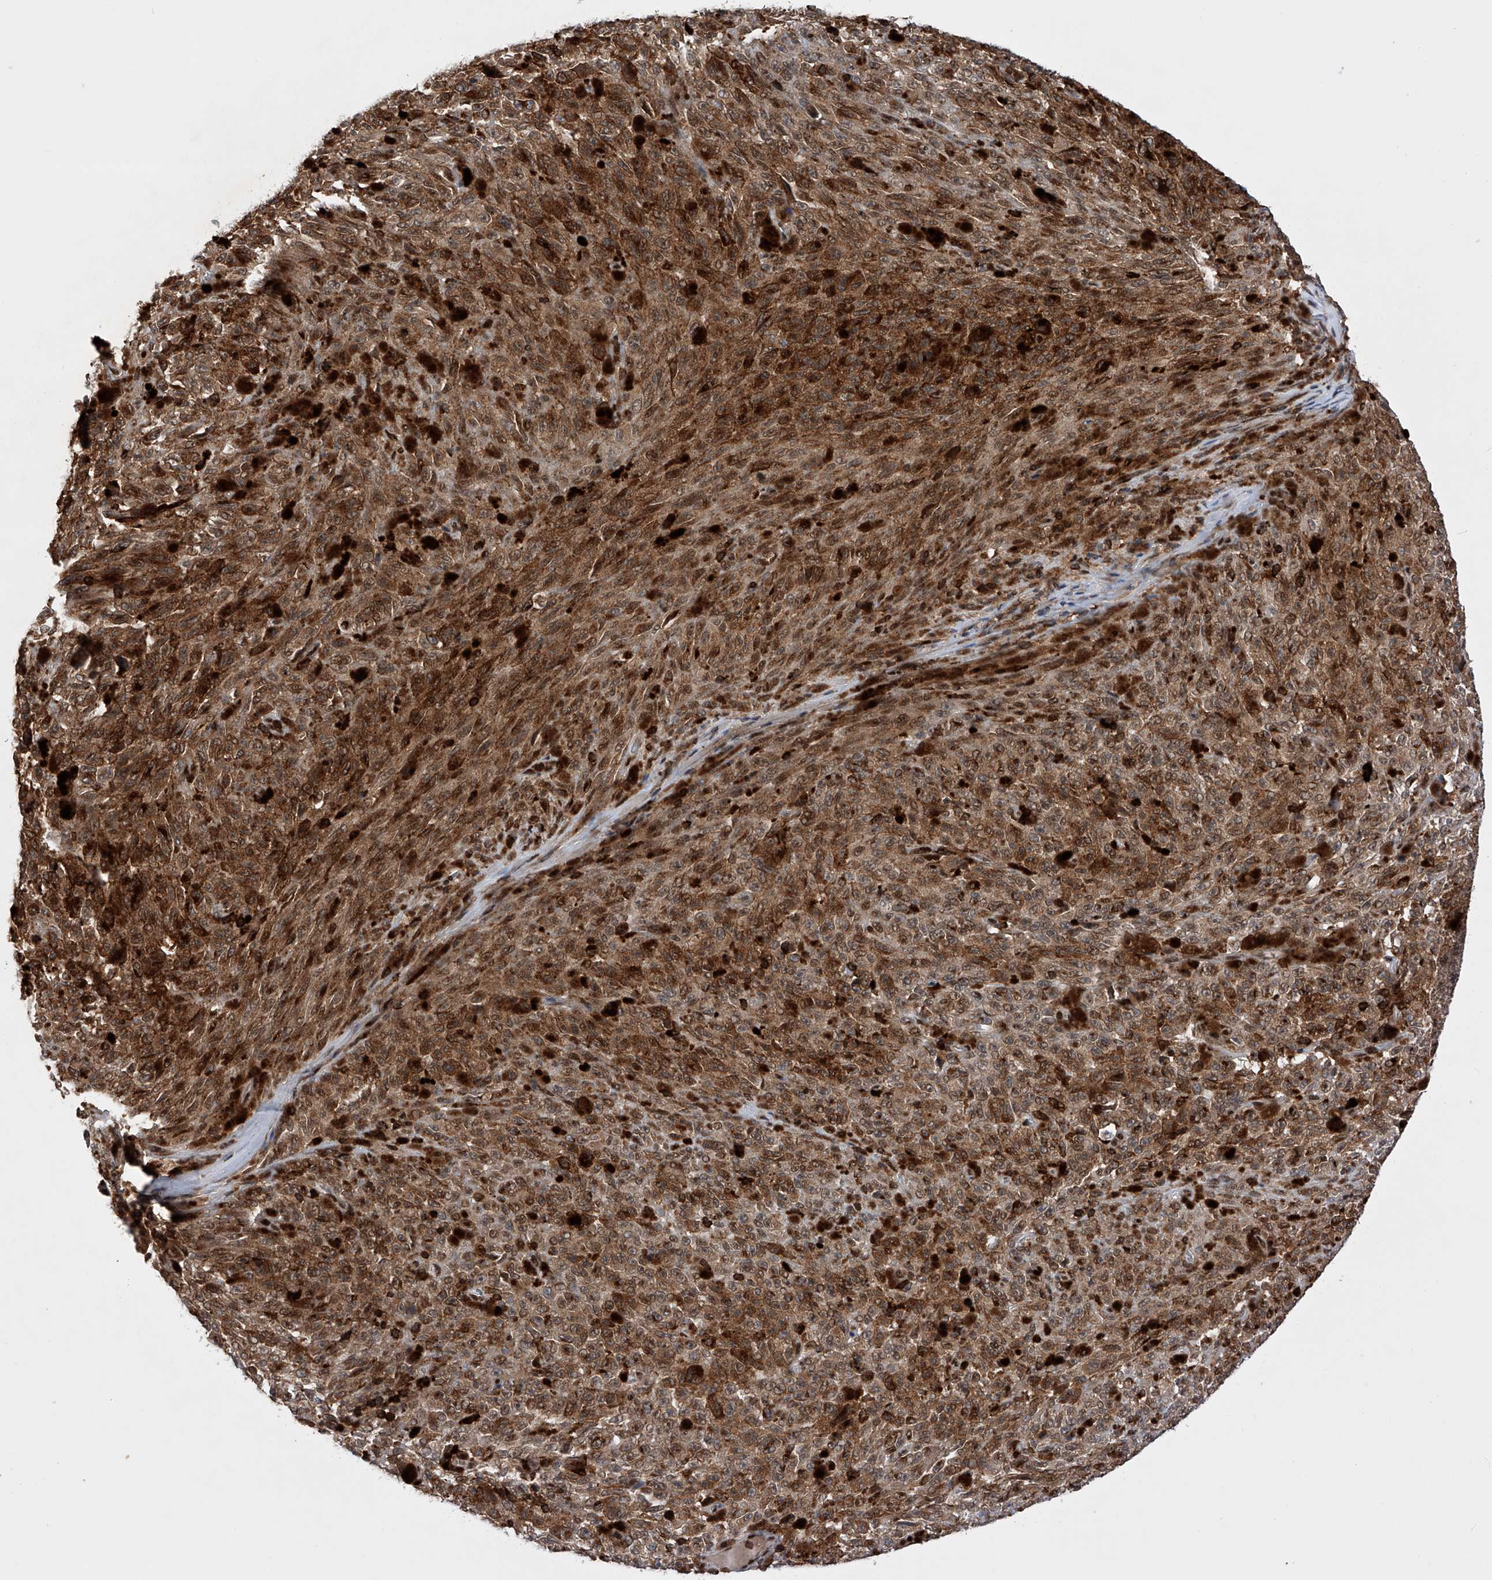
{"staining": {"intensity": "moderate", "quantity": ">75%", "location": "cytoplasmic/membranous,nuclear"}, "tissue": "melanoma", "cell_type": "Tumor cells", "image_type": "cancer", "snomed": [{"axis": "morphology", "description": "Malignant melanoma, NOS"}, {"axis": "topography", "description": "Skin"}], "caption": "Malignant melanoma tissue shows moderate cytoplasmic/membranous and nuclear staining in approximately >75% of tumor cells, visualized by immunohistochemistry.", "gene": "ZNF280D", "patient": {"sex": "female", "age": 82}}